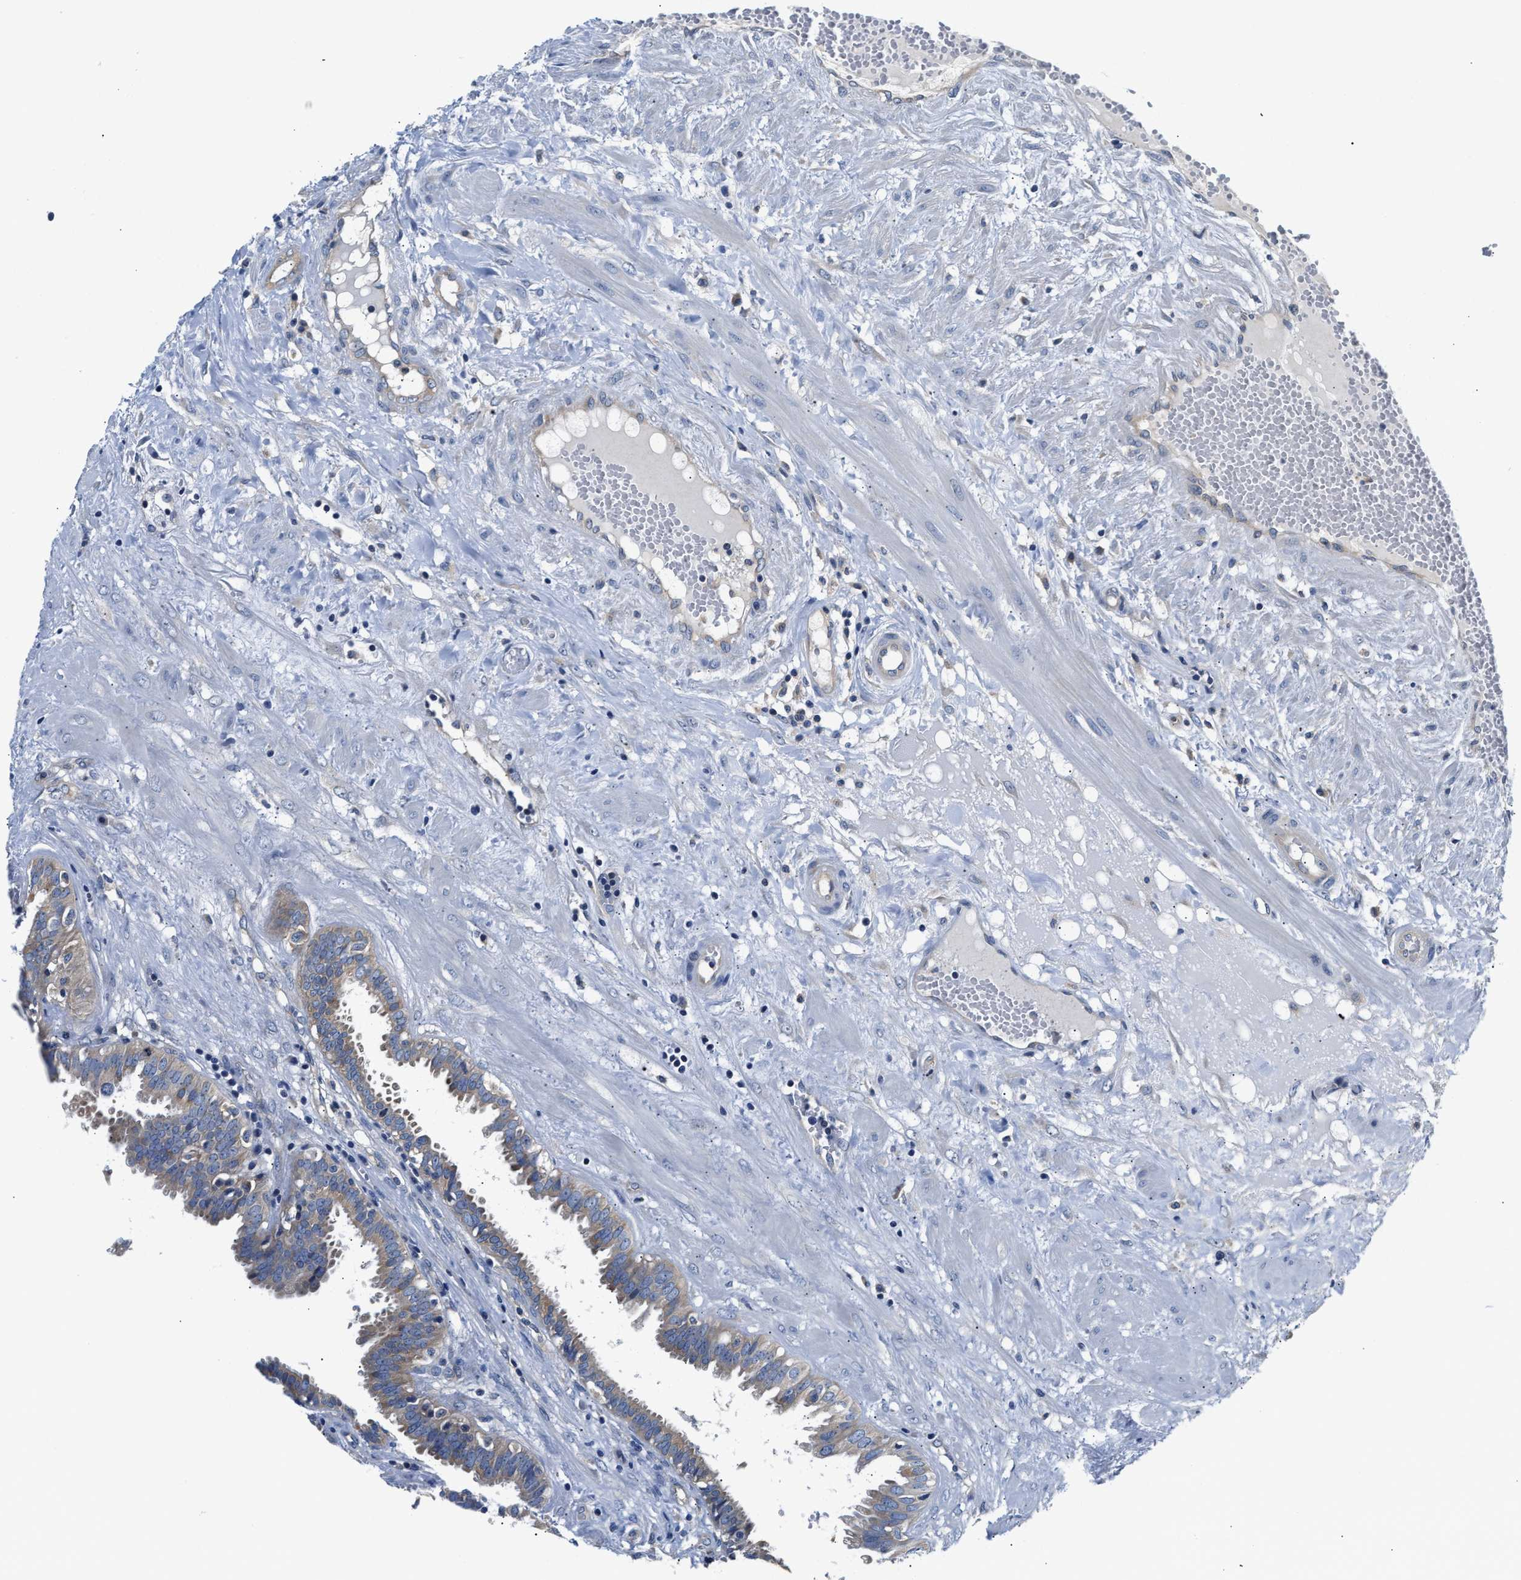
{"staining": {"intensity": "weak", "quantity": ">75%", "location": "cytoplasmic/membranous"}, "tissue": "seminal vesicle", "cell_type": "Glandular cells", "image_type": "normal", "snomed": [{"axis": "morphology", "description": "Normal tissue, NOS"}, {"axis": "morphology", "description": "Adenocarcinoma, High grade"}, {"axis": "topography", "description": "Prostate"}, {"axis": "topography", "description": "Seminal veicle"}], "caption": "Immunohistochemistry image of benign seminal vesicle stained for a protein (brown), which reveals low levels of weak cytoplasmic/membranous positivity in about >75% of glandular cells.", "gene": "FAM185A", "patient": {"sex": "male", "age": 55}}